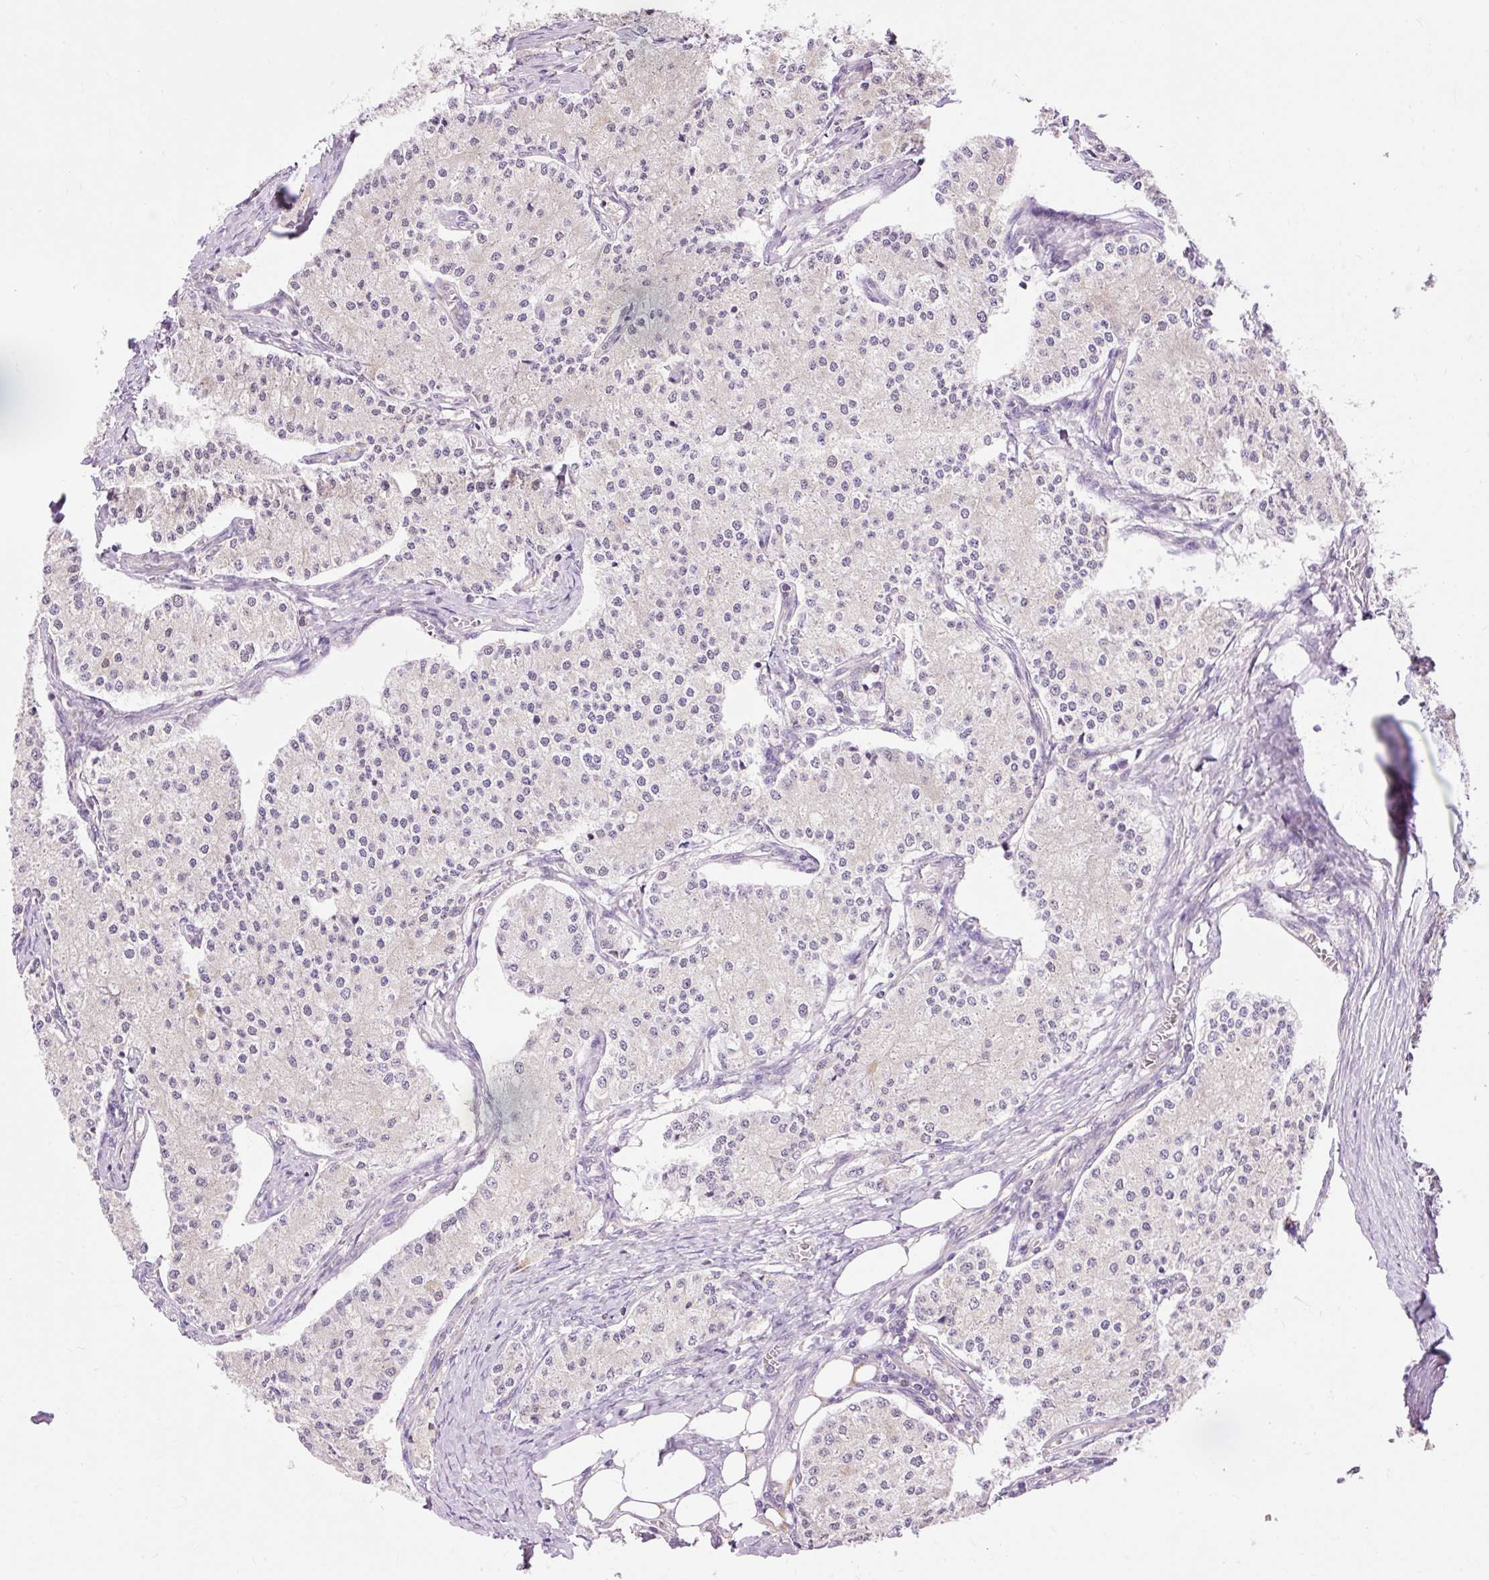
{"staining": {"intensity": "negative", "quantity": "none", "location": "none"}, "tissue": "carcinoid", "cell_type": "Tumor cells", "image_type": "cancer", "snomed": [{"axis": "morphology", "description": "Carcinoid, malignant, NOS"}, {"axis": "topography", "description": "Colon"}], "caption": "Human carcinoid (malignant) stained for a protein using immunohistochemistry (IHC) displays no staining in tumor cells.", "gene": "IMMT", "patient": {"sex": "female", "age": 52}}